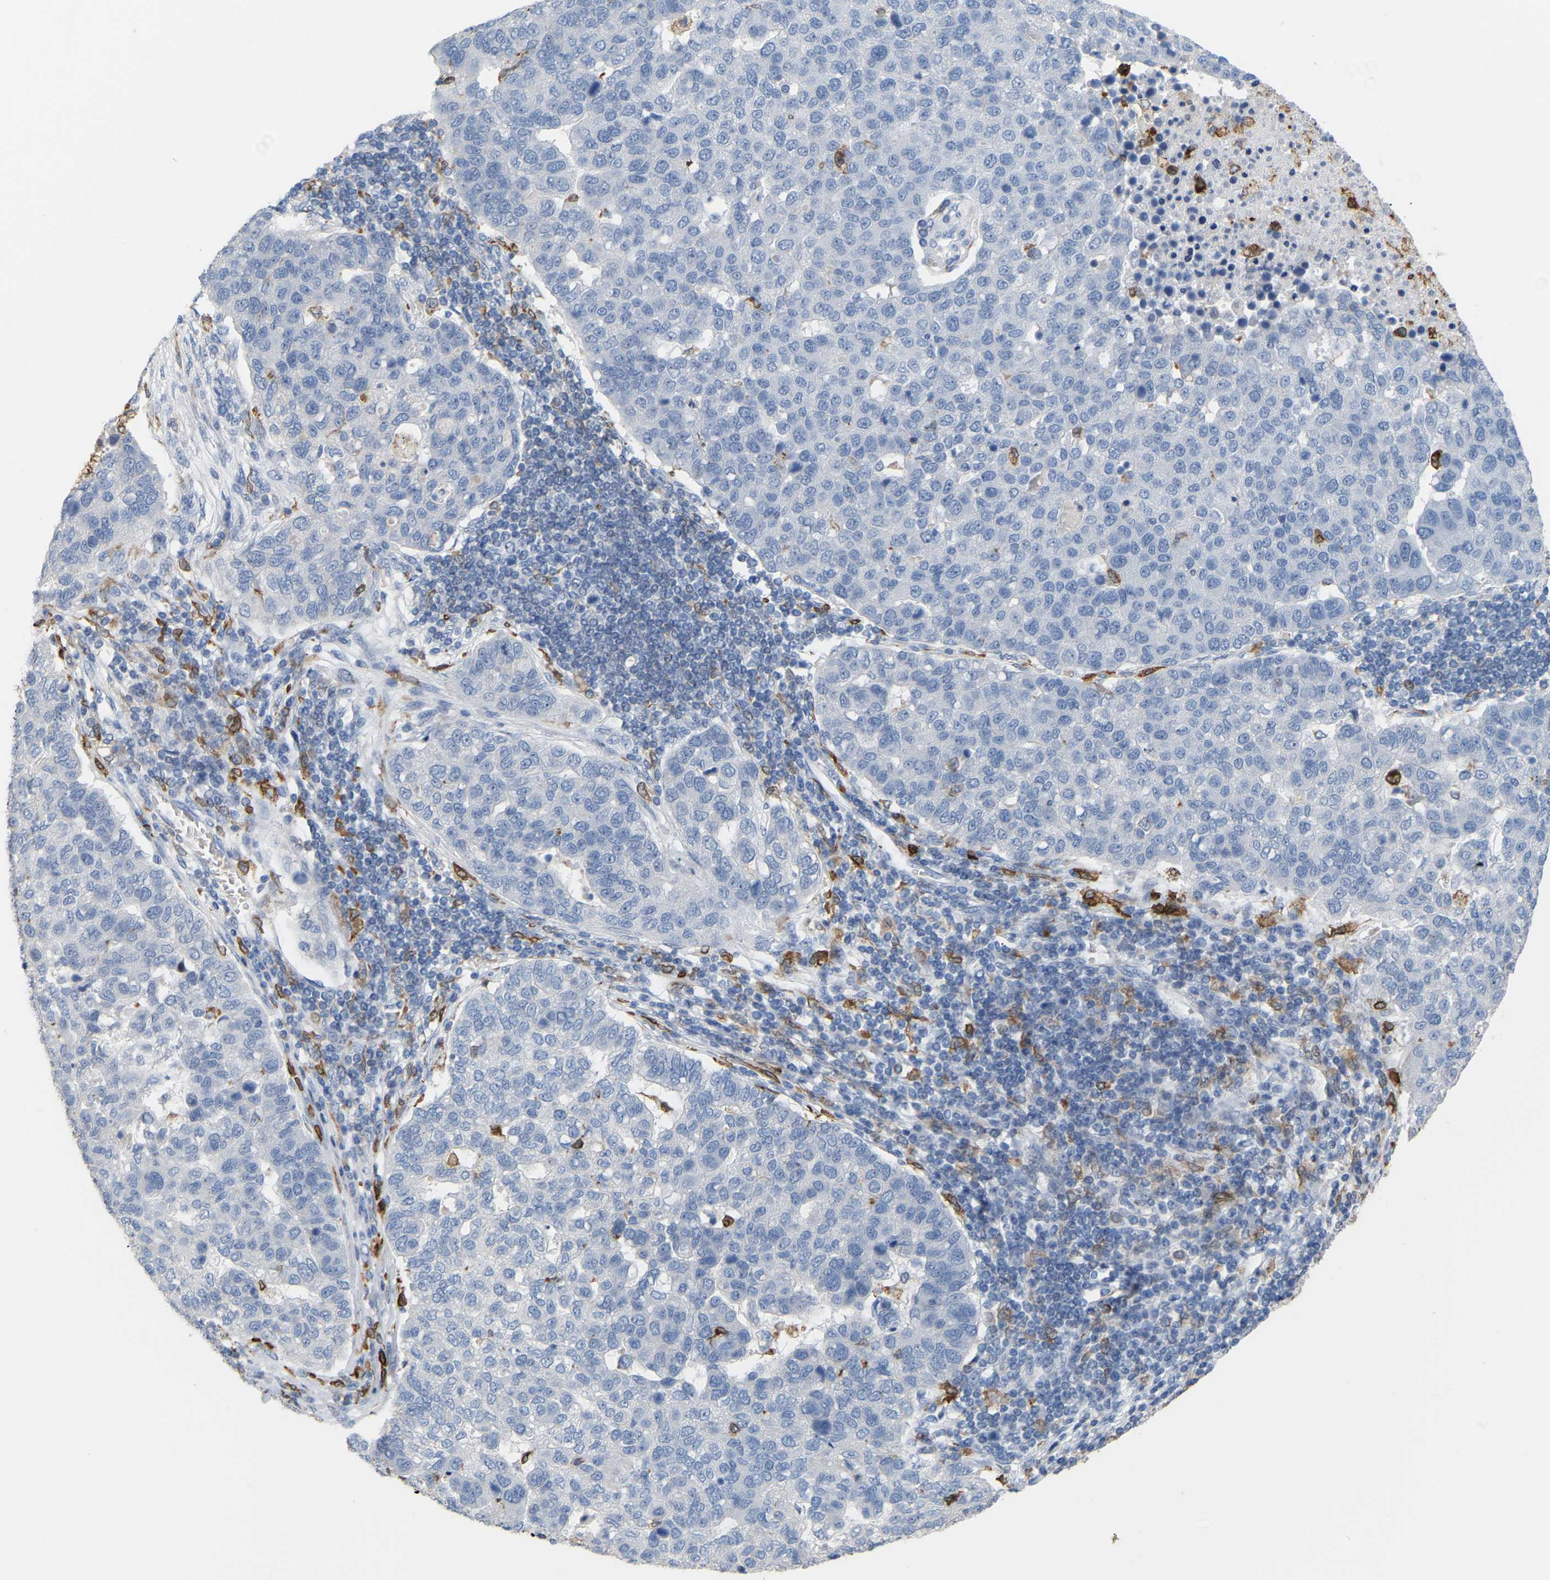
{"staining": {"intensity": "negative", "quantity": "none", "location": "none"}, "tissue": "pancreatic cancer", "cell_type": "Tumor cells", "image_type": "cancer", "snomed": [{"axis": "morphology", "description": "Adenocarcinoma, NOS"}, {"axis": "topography", "description": "Pancreas"}], "caption": "This is an immunohistochemistry histopathology image of human pancreatic adenocarcinoma. There is no staining in tumor cells.", "gene": "PTGS1", "patient": {"sex": "female", "age": 61}}